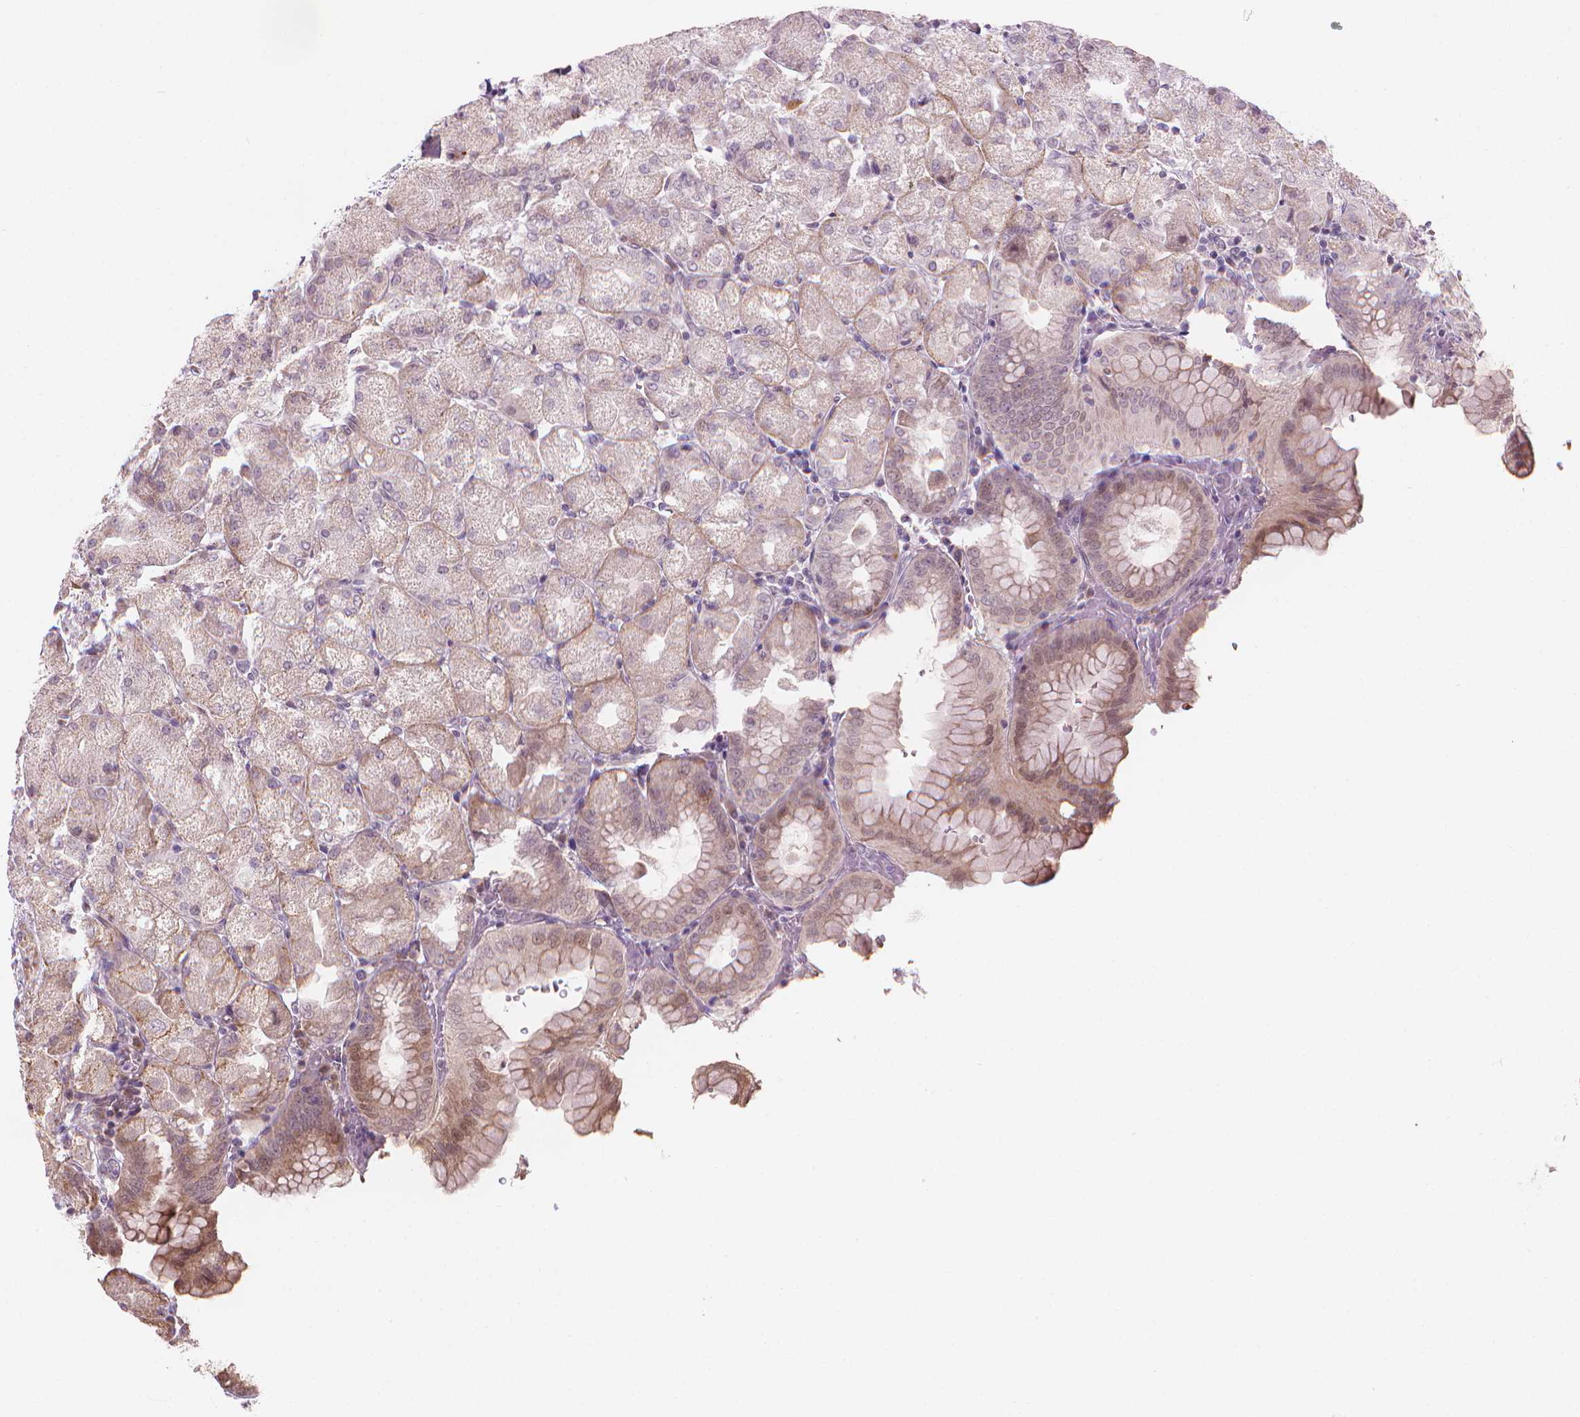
{"staining": {"intensity": "weak", "quantity": "<25%", "location": "nuclear"}, "tissue": "stomach", "cell_type": "Glandular cells", "image_type": "normal", "snomed": [{"axis": "morphology", "description": "Normal tissue, NOS"}, {"axis": "topography", "description": "Stomach, upper"}, {"axis": "topography", "description": "Stomach"}, {"axis": "topography", "description": "Stomach, lower"}], "caption": "This is an immunohistochemistry micrograph of benign human stomach. There is no expression in glandular cells.", "gene": "IFFO1", "patient": {"sex": "male", "age": 62}}